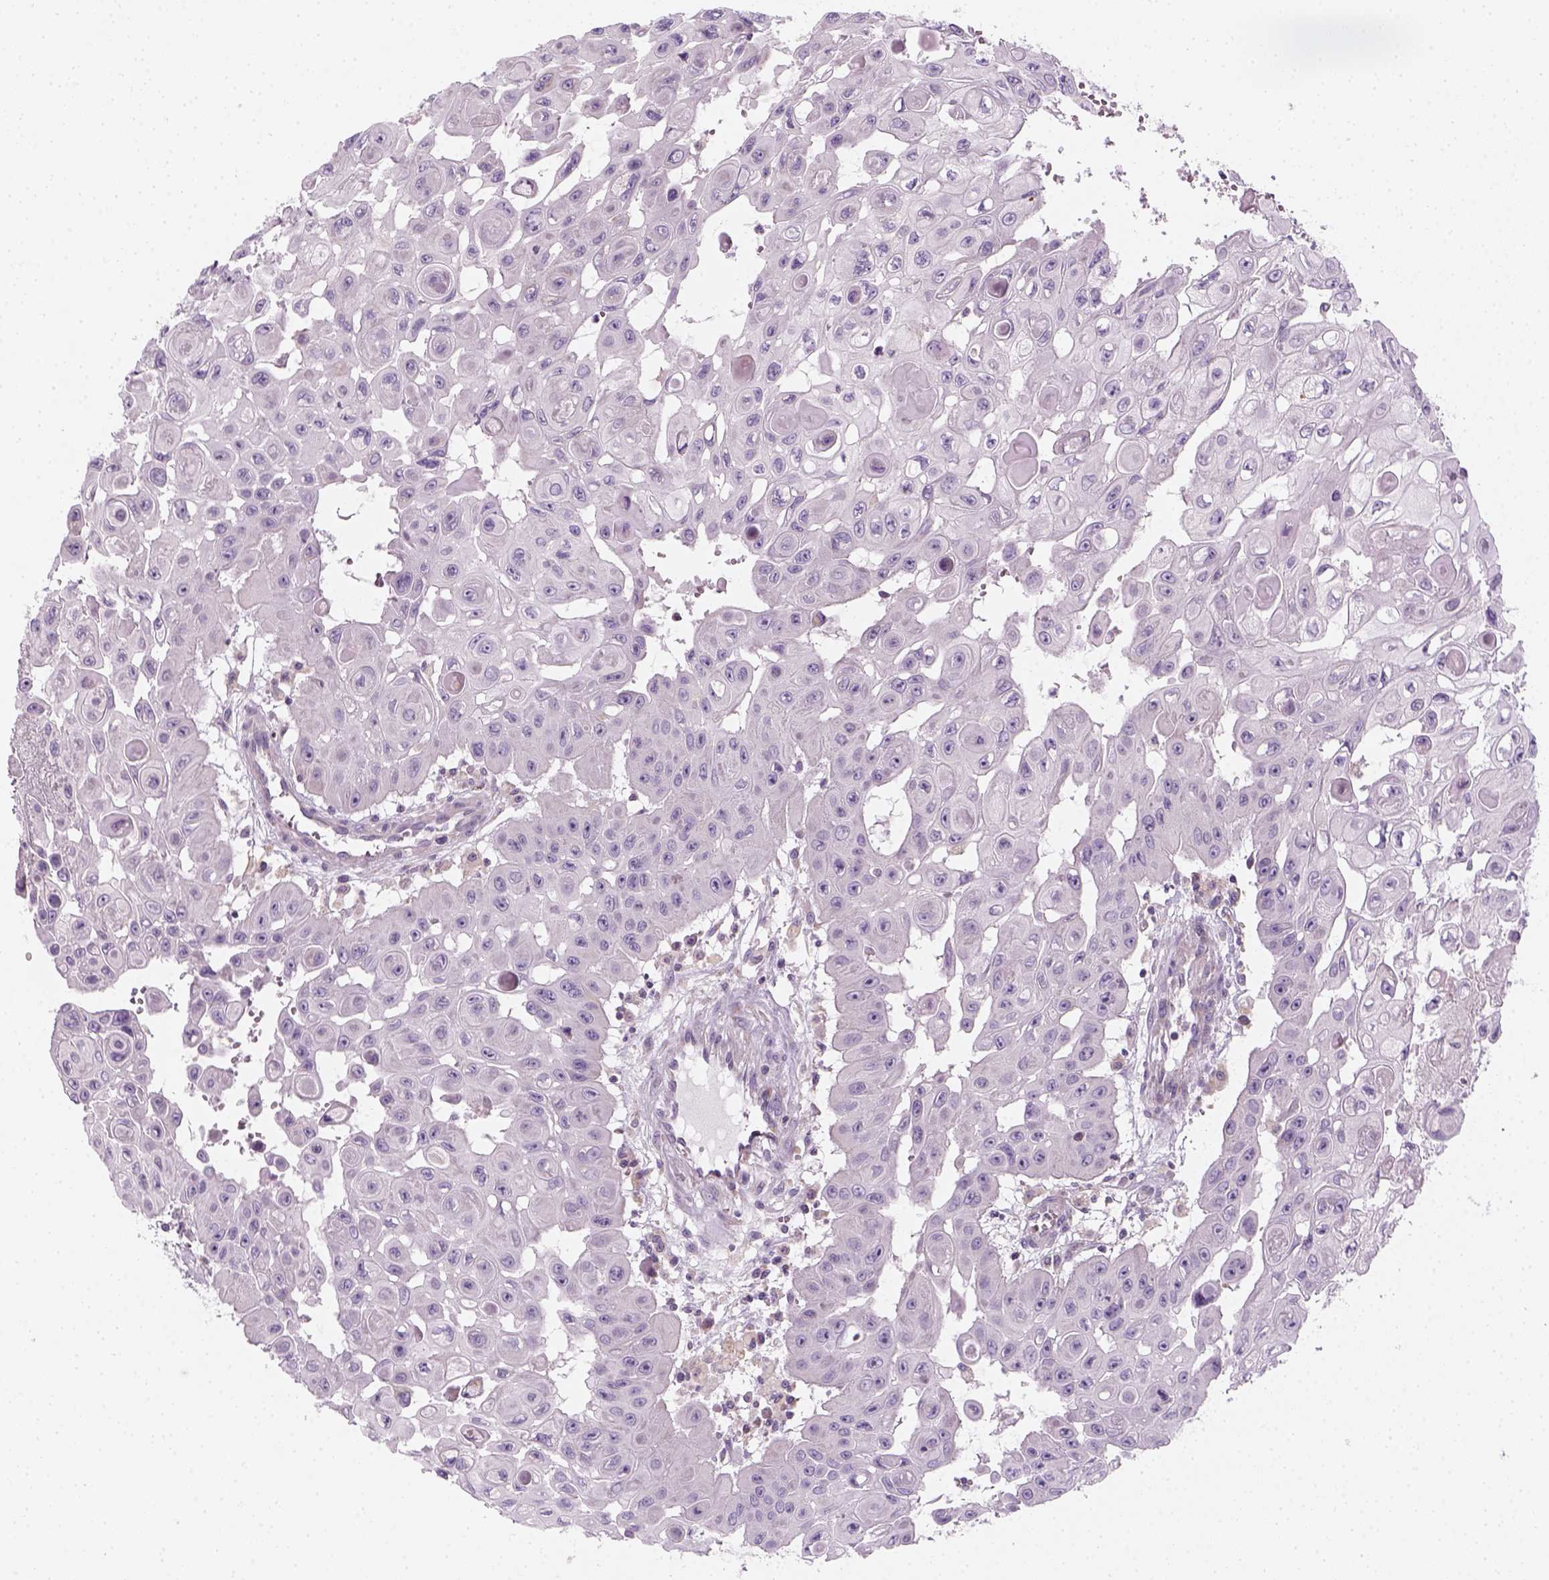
{"staining": {"intensity": "negative", "quantity": "none", "location": "none"}, "tissue": "head and neck cancer", "cell_type": "Tumor cells", "image_type": "cancer", "snomed": [{"axis": "morphology", "description": "Adenocarcinoma, NOS"}, {"axis": "topography", "description": "Head-Neck"}], "caption": "IHC of adenocarcinoma (head and neck) demonstrates no expression in tumor cells.", "gene": "AWAT2", "patient": {"sex": "male", "age": 73}}